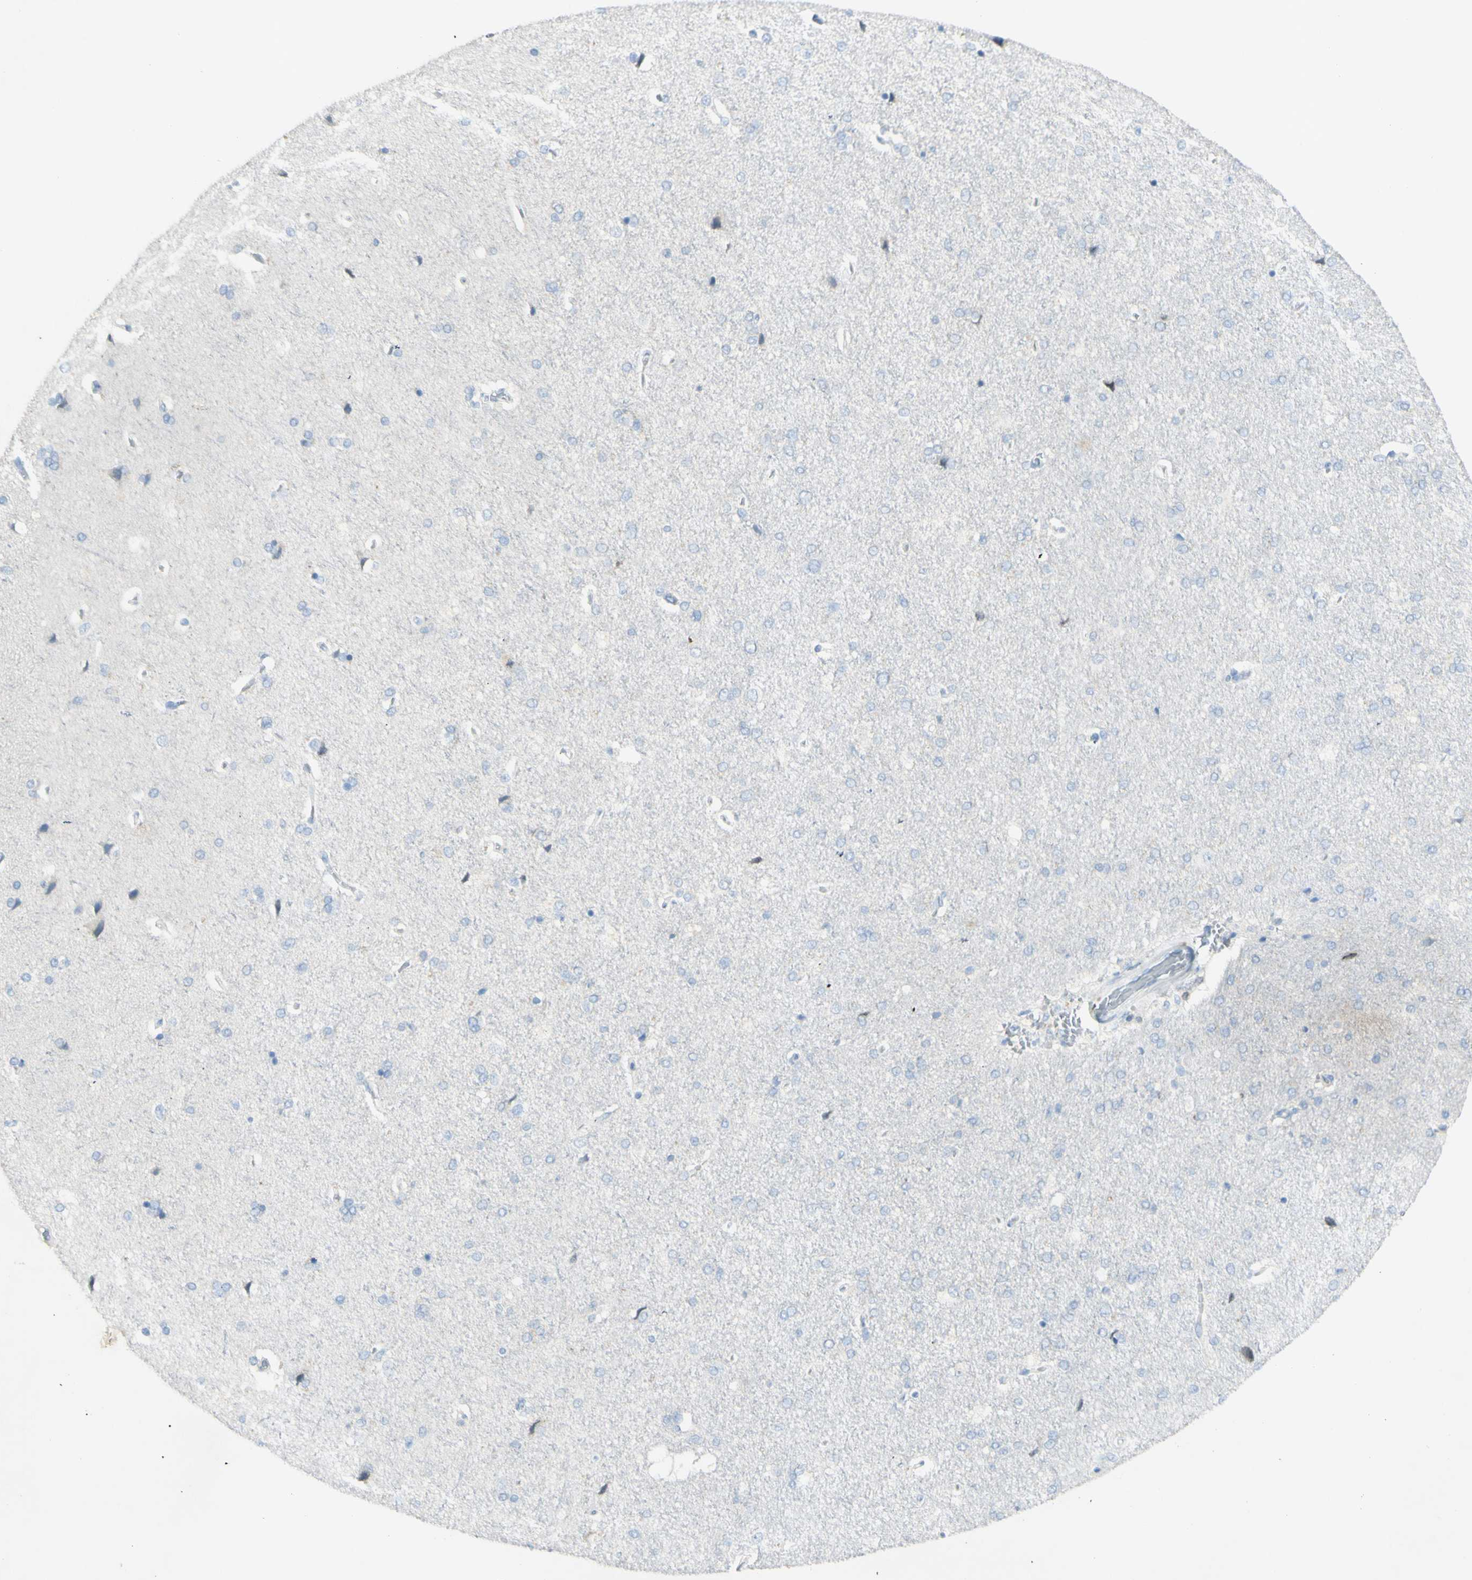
{"staining": {"intensity": "negative", "quantity": "none", "location": "none"}, "tissue": "cerebral cortex", "cell_type": "Endothelial cells", "image_type": "normal", "snomed": [{"axis": "morphology", "description": "Normal tissue, NOS"}, {"axis": "topography", "description": "Cerebral cortex"}], "caption": "Endothelial cells show no significant protein positivity in normal cerebral cortex. The staining was performed using DAB (3,3'-diaminobenzidine) to visualize the protein expression in brown, while the nuclei were stained in blue with hematoxylin (Magnification: 20x).", "gene": "GDF15", "patient": {"sex": "male", "age": 62}}